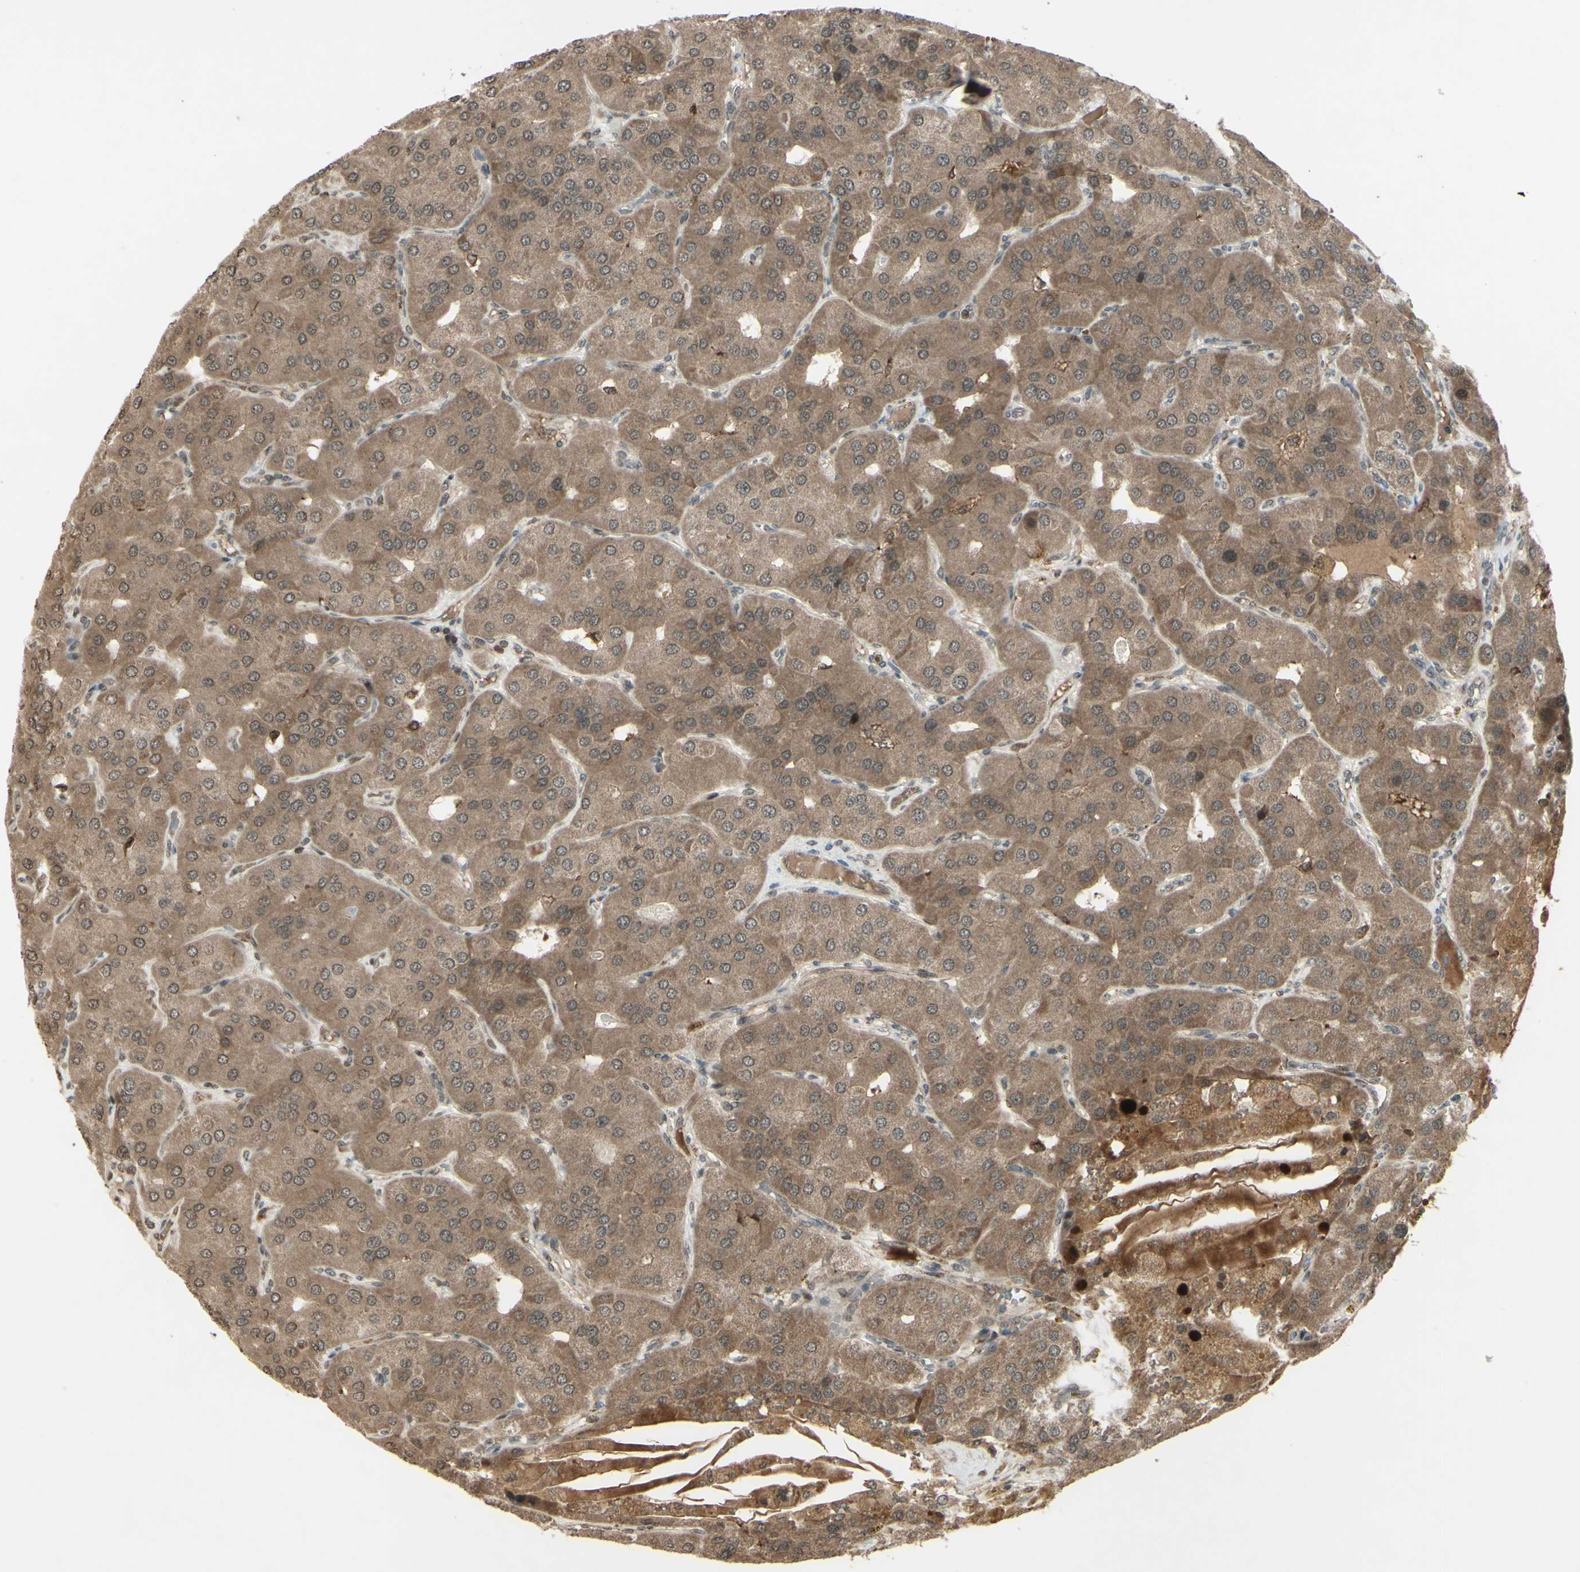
{"staining": {"intensity": "moderate", "quantity": ">75%", "location": "cytoplasmic/membranous"}, "tissue": "parathyroid gland", "cell_type": "Glandular cells", "image_type": "normal", "snomed": [{"axis": "morphology", "description": "Normal tissue, NOS"}, {"axis": "morphology", "description": "Adenoma, NOS"}, {"axis": "topography", "description": "Parathyroid gland"}], "caption": "This is a micrograph of immunohistochemistry (IHC) staining of unremarkable parathyroid gland, which shows moderate expression in the cytoplasmic/membranous of glandular cells.", "gene": "BLNK", "patient": {"sex": "female", "age": 86}}